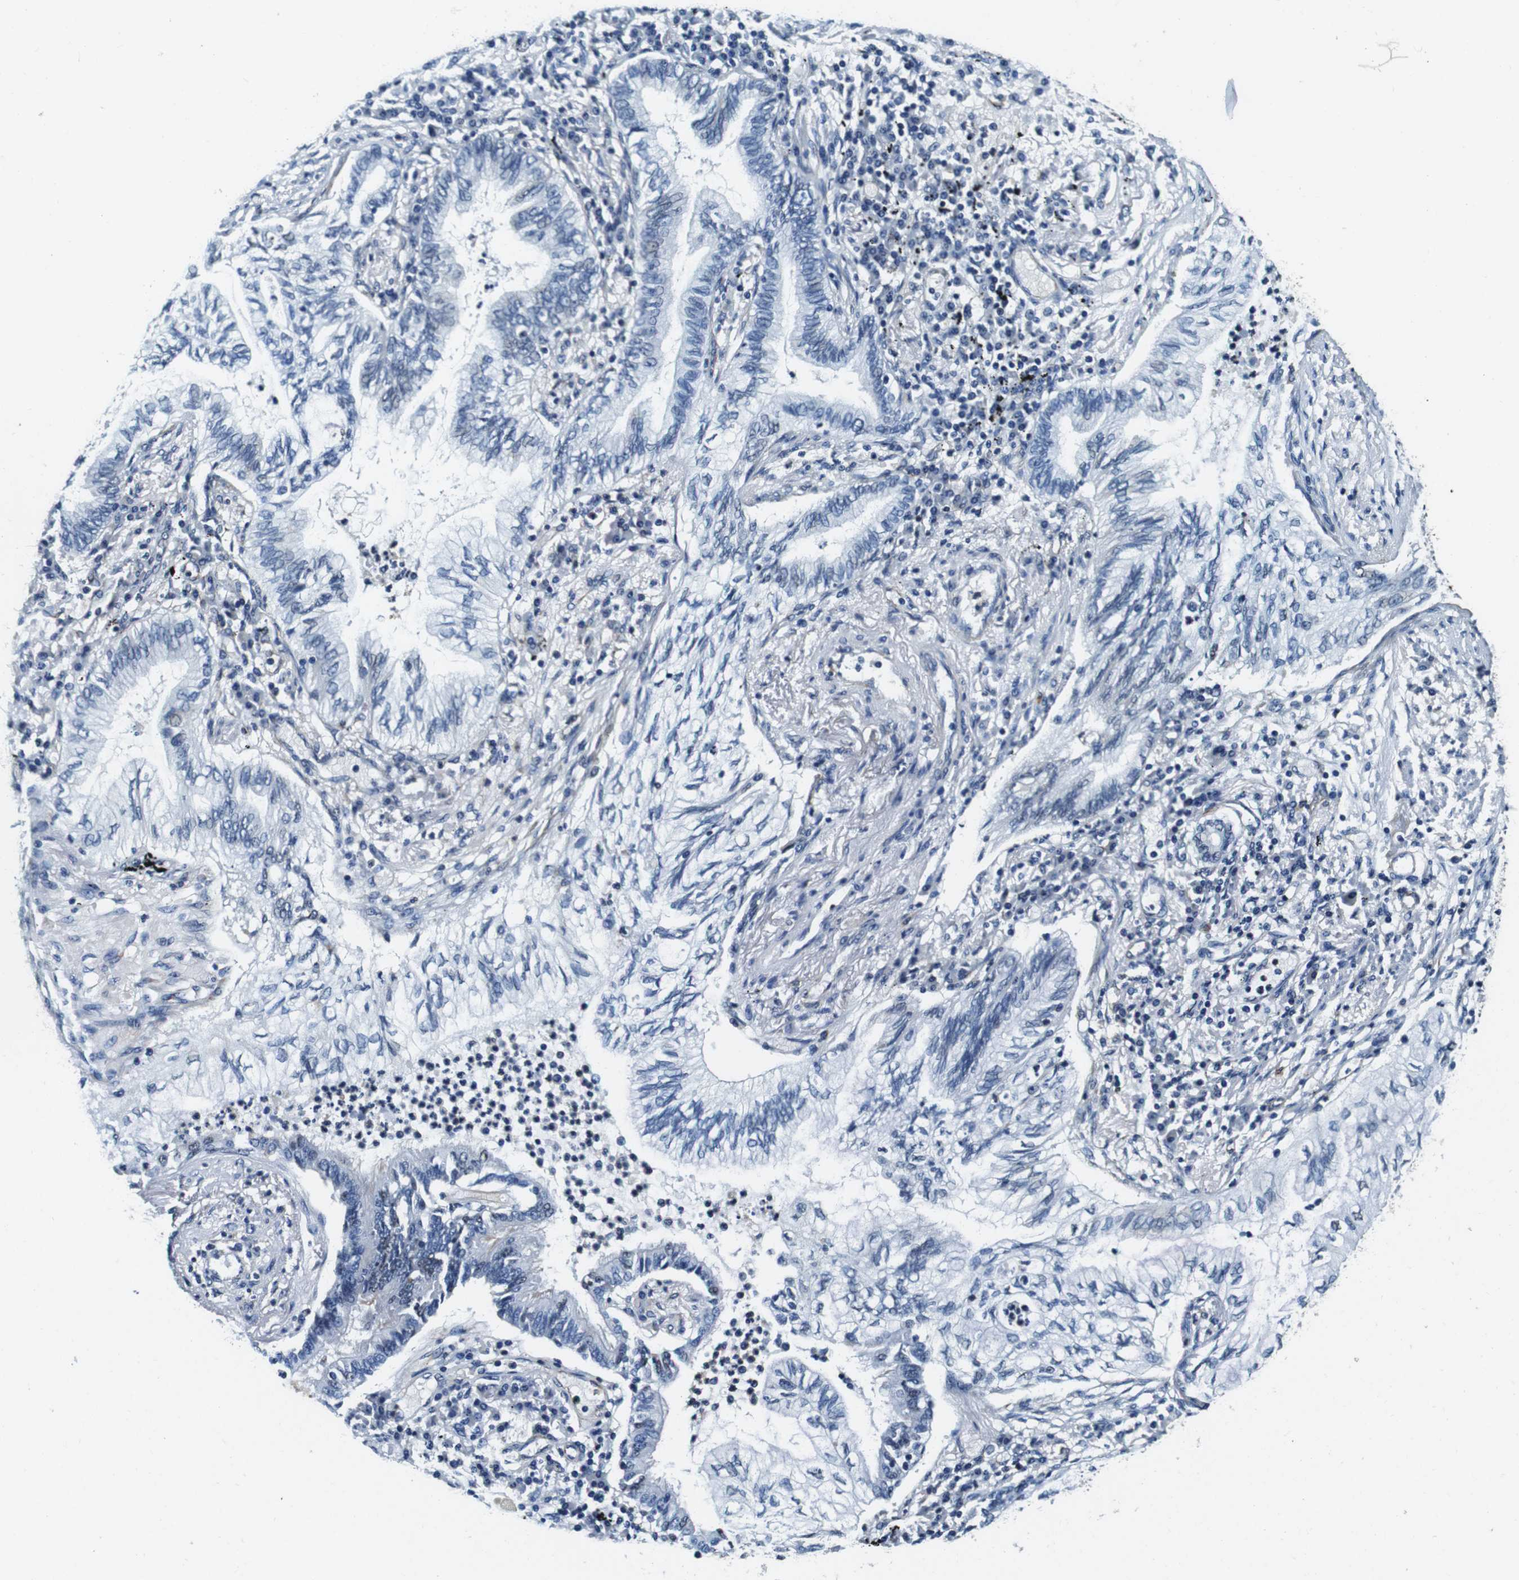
{"staining": {"intensity": "negative", "quantity": "none", "location": "none"}, "tissue": "lung cancer", "cell_type": "Tumor cells", "image_type": "cancer", "snomed": [{"axis": "morphology", "description": "Normal tissue, NOS"}, {"axis": "morphology", "description": "Adenocarcinoma, NOS"}, {"axis": "topography", "description": "Bronchus"}, {"axis": "topography", "description": "Lung"}], "caption": "Tumor cells show no significant protein positivity in adenocarcinoma (lung).", "gene": "GJE1", "patient": {"sex": "female", "age": 70}}